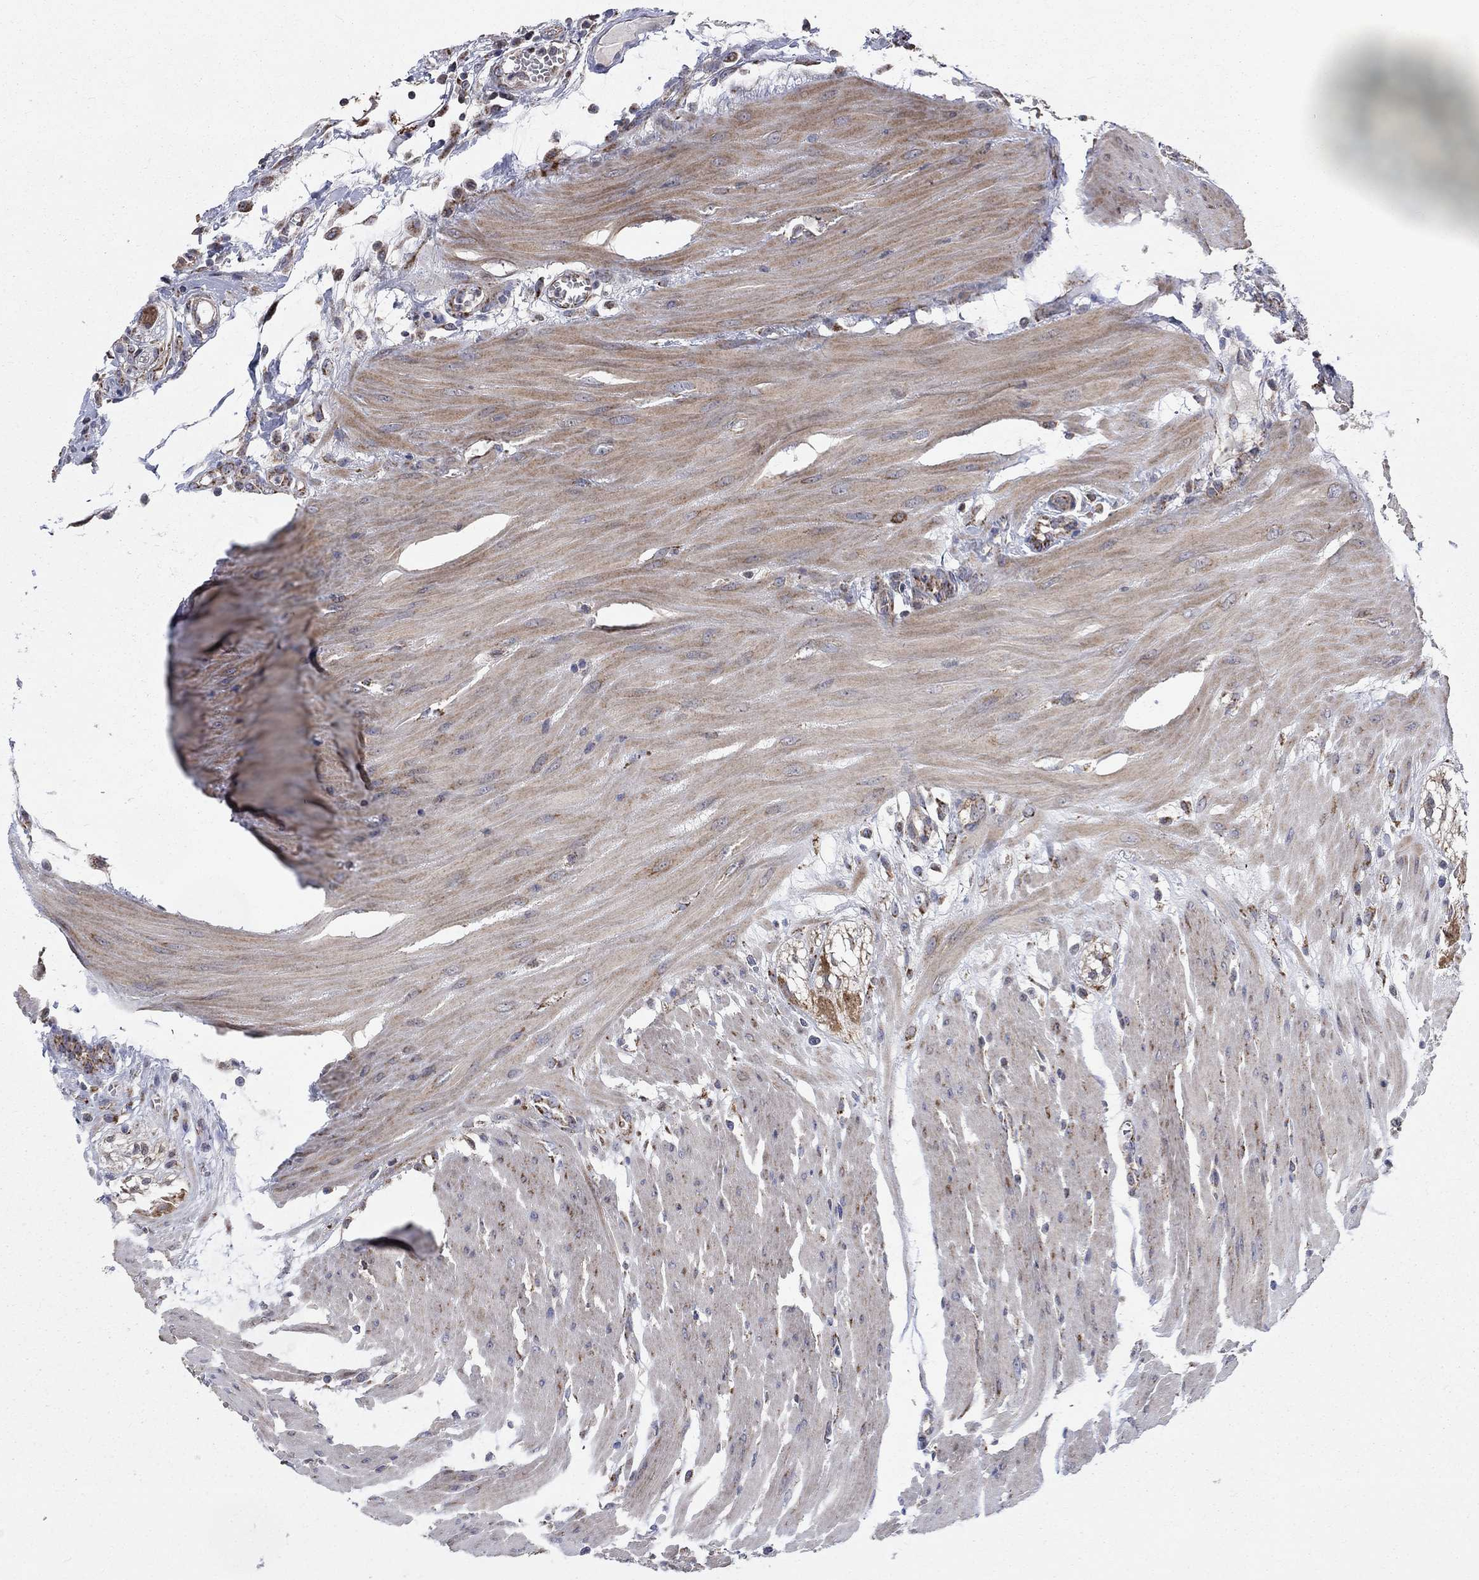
{"staining": {"intensity": "negative", "quantity": "none", "location": "none"}, "tissue": "colon", "cell_type": "Endothelial cells", "image_type": "normal", "snomed": [{"axis": "morphology", "description": "Normal tissue, NOS"}, {"axis": "morphology", "description": "Adenocarcinoma, NOS"}, {"axis": "topography", "description": "Colon"}], "caption": "A high-resolution photomicrograph shows immunohistochemistry (IHC) staining of normal colon, which shows no significant expression in endothelial cells.", "gene": "NME7", "patient": {"sex": "male", "age": 65}}